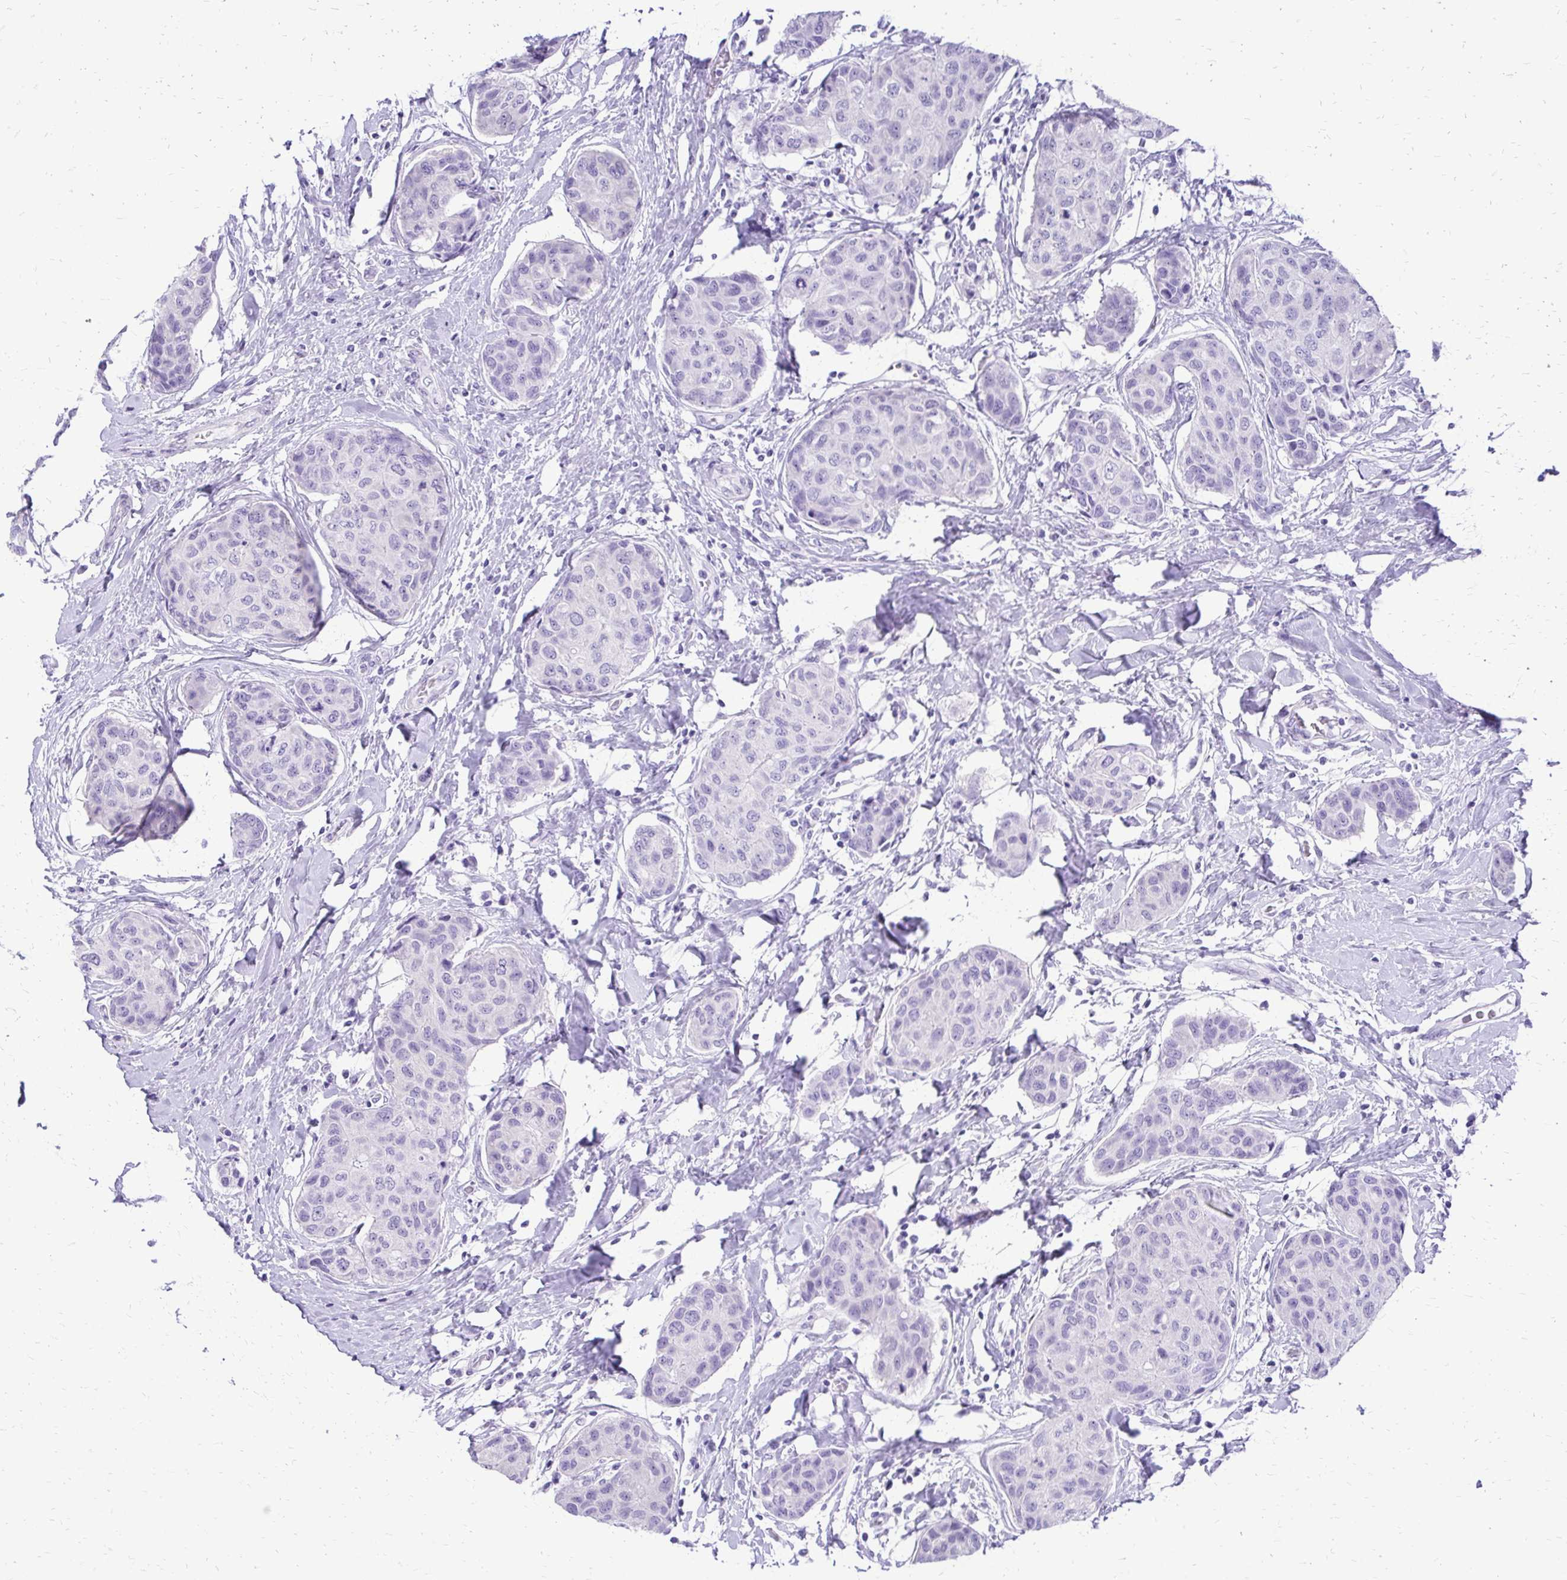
{"staining": {"intensity": "negative", "quantity": "none", "location": "none"}, "tissue": "breast cancer", "cell_type": "Tumor cells", "image_type": "cancer", "snomed": [{"axis": "morphology", "description": "Duct carcinoma"}, {"axis": "topography", "description": "Breast"}], "caption": "Immunohistochemistry photomicrograph of neoplastic tissue: human breast cancer (infiltrating ductal carcinoma) stained with DAB (3,3'-diaminobenzidine) shows no significant protein positivity in tumor cells. (DAB (3,3'-diaminobenzidine) IHC visualized using brightfield microscopy, high magnification).", "gene": "SLC32A1", "patient": {"sex": "female", "age": 80}}